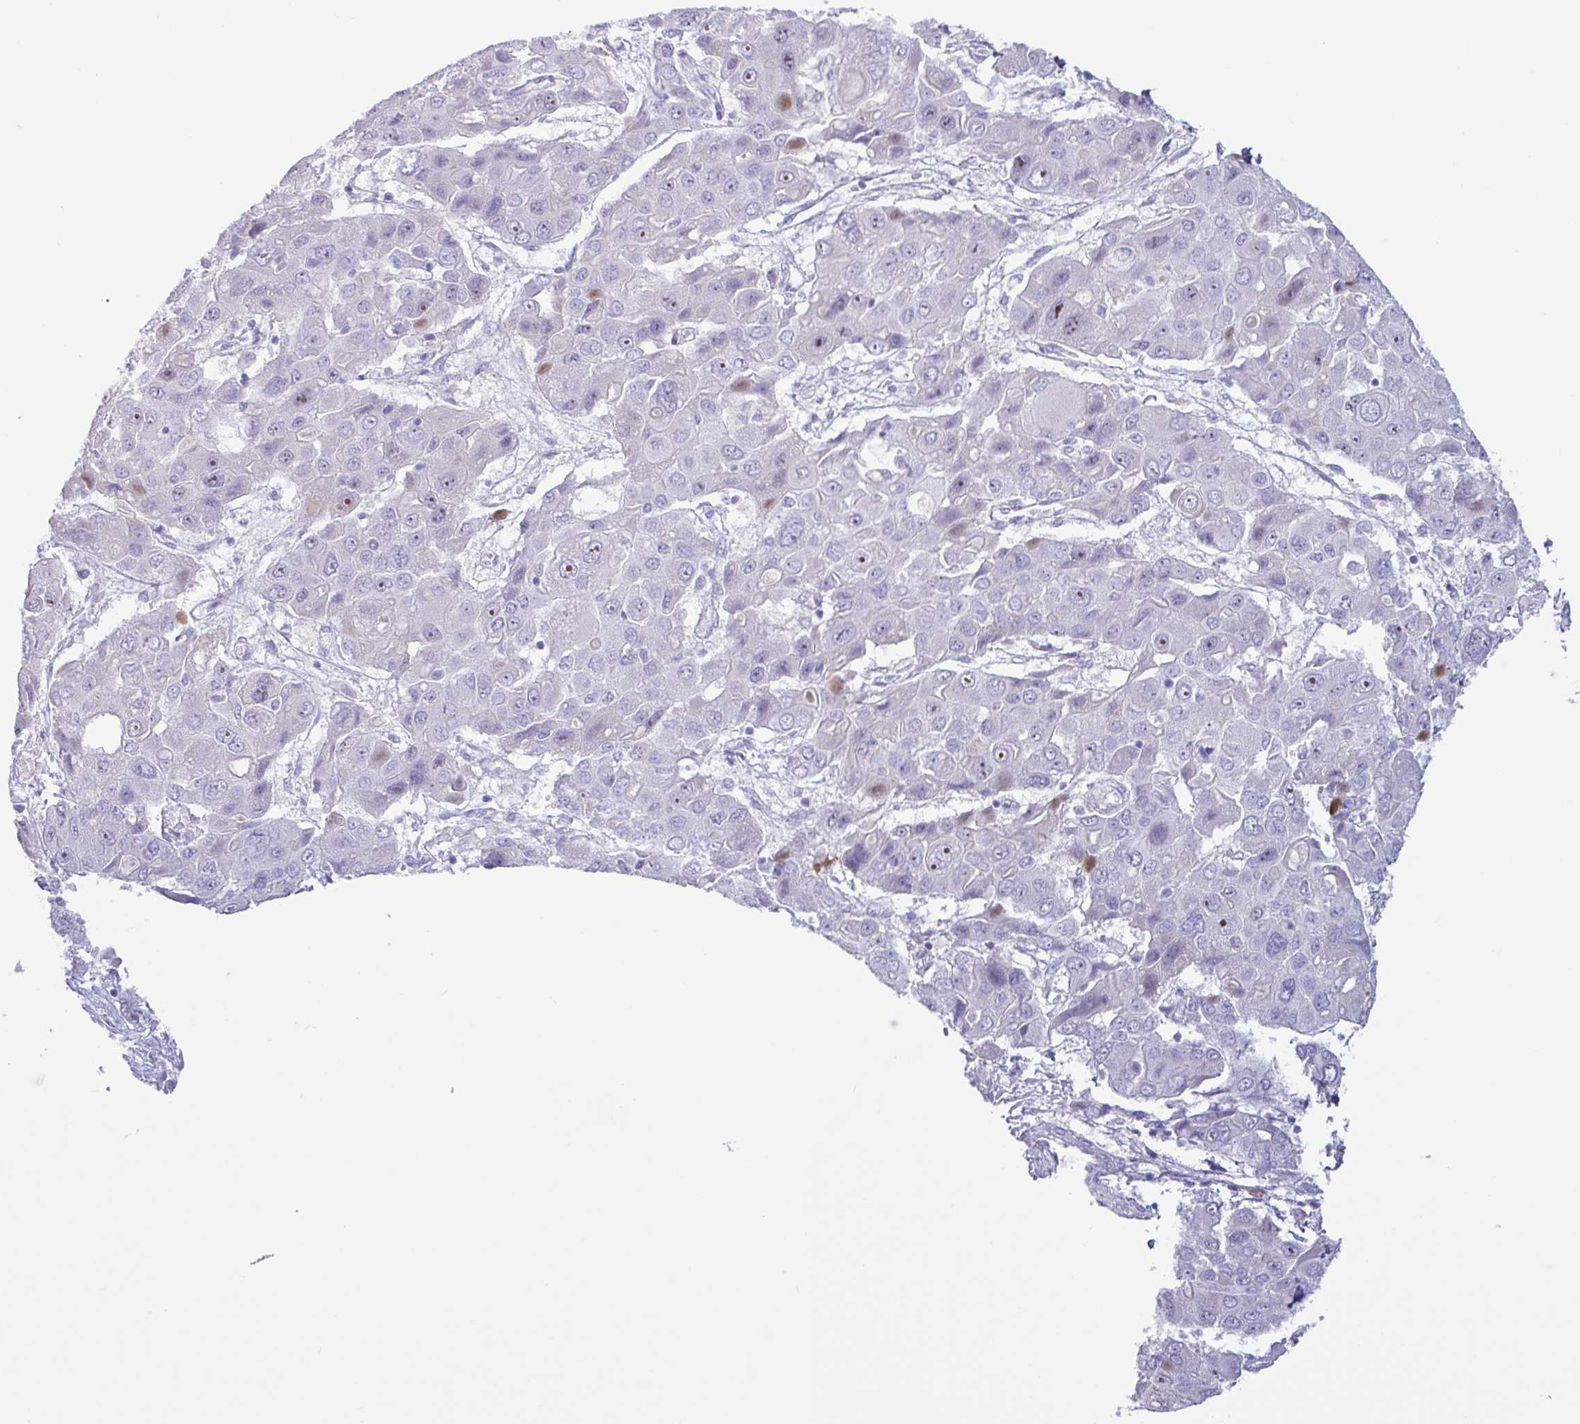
{"staining": {"intensity": "moderate", "quantity": "<25%", "location": "nuclear"}, "tissue": "liver cancer", "cell_type": "Tumor cells", "image_type": "cancer", "snomed": [{"axis": "morphology", "description": "Cholangiocarcinoma"}, {"axis": "topography", "description": "Liver"}], "caption": "Liver cancer (cholangiocarcinoma) stained with a protein marker displays moderate staining in tumor cells.", "gene": "MRM2", "patient": {"sex": "male", "age": 67}}